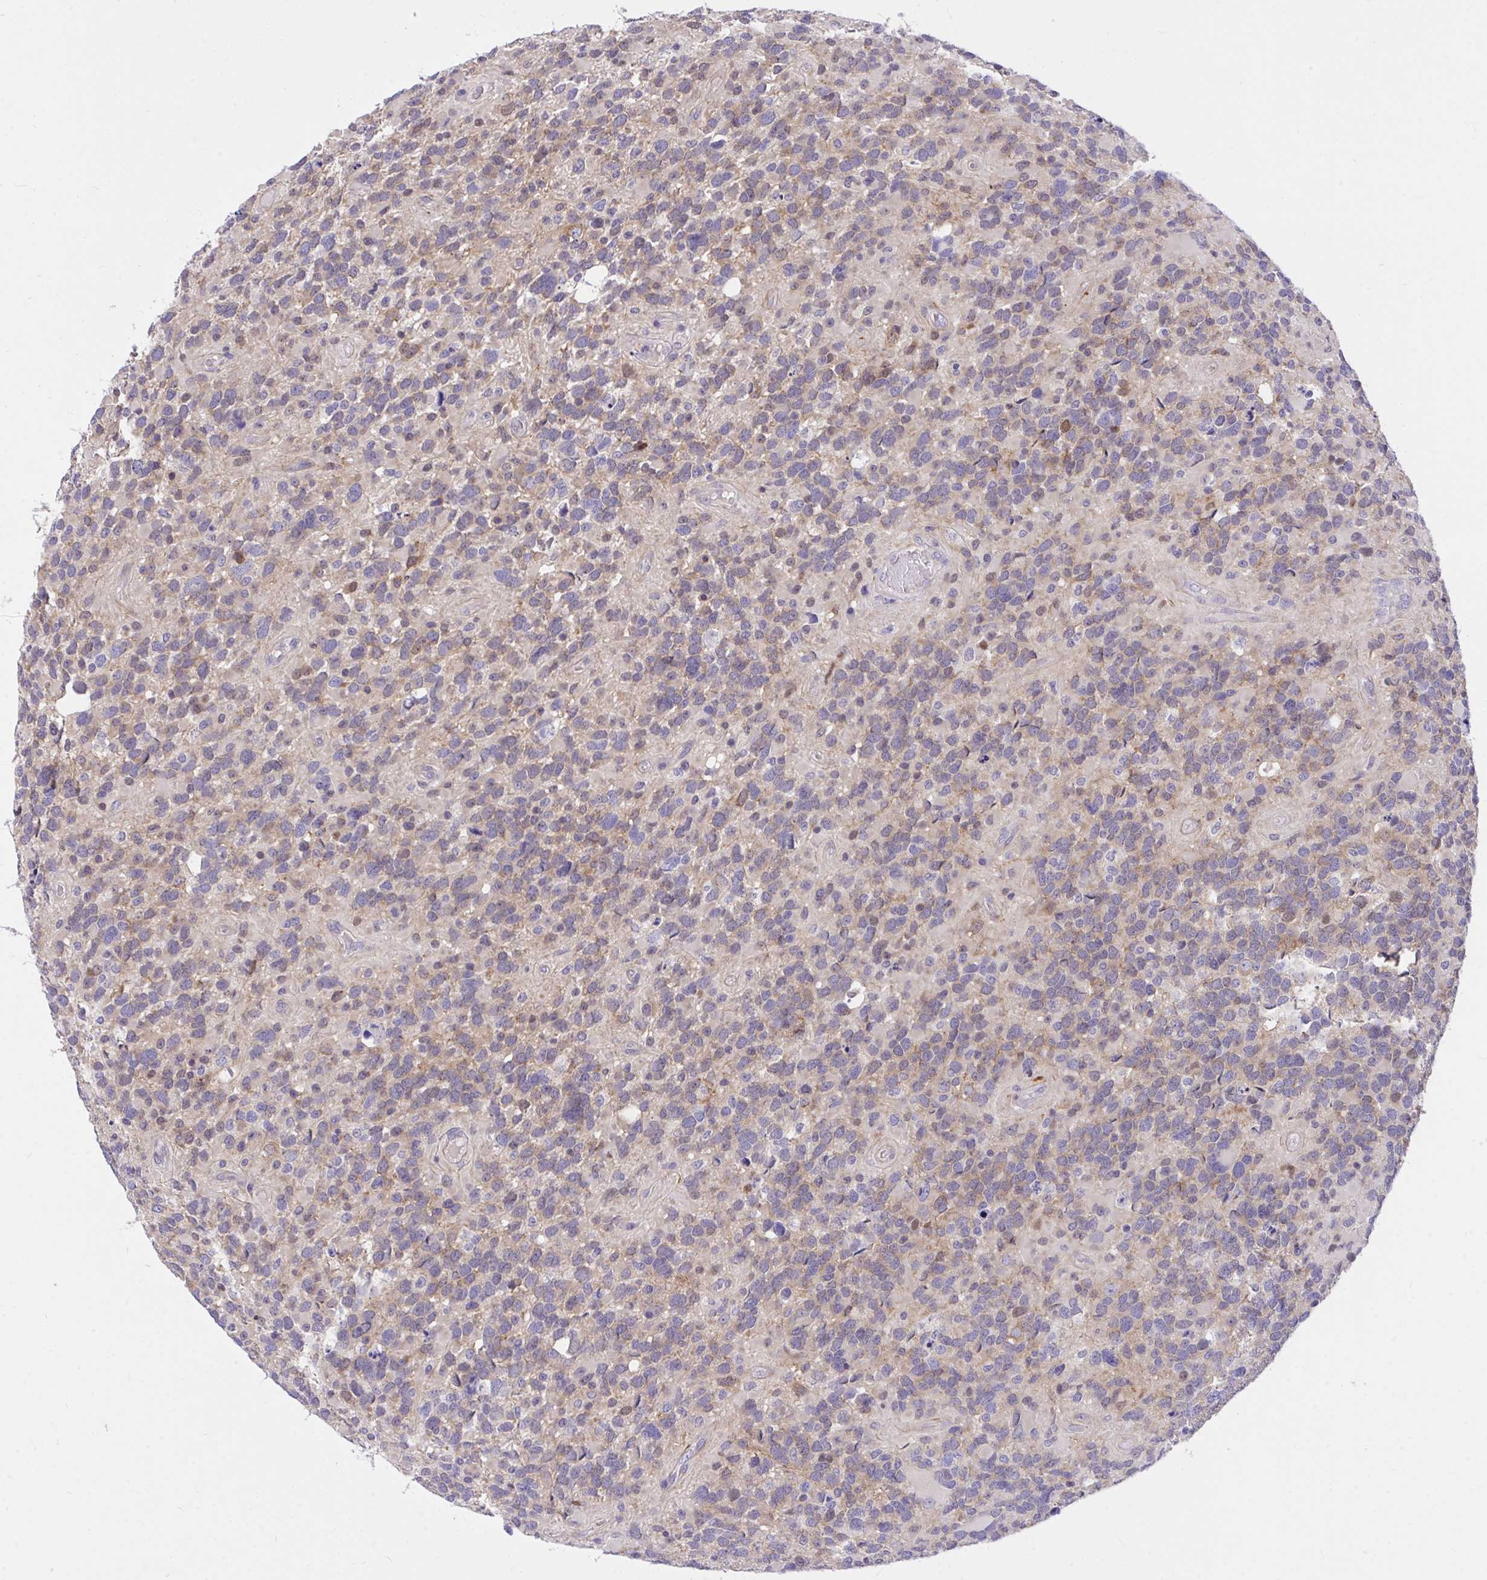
{"staining": {"intensity": "weak", "quantity": "<25%", "location": "cytoplasmic/membranous"}, "tissue": "glioma", "cell_type": "Tumor cells", "image_type": "cancer", "snomed": [{"axis": "morphology", "description": "Glioma, malignant, High grade"}, {"axis": "topography", "description": "Brain"}], "caption": "DAB immunohistochemical staining of glioma exhibits no significant staining in tumor cells.", "gene": "TLN2", "patient": {"sex": "female", "age": 40}}